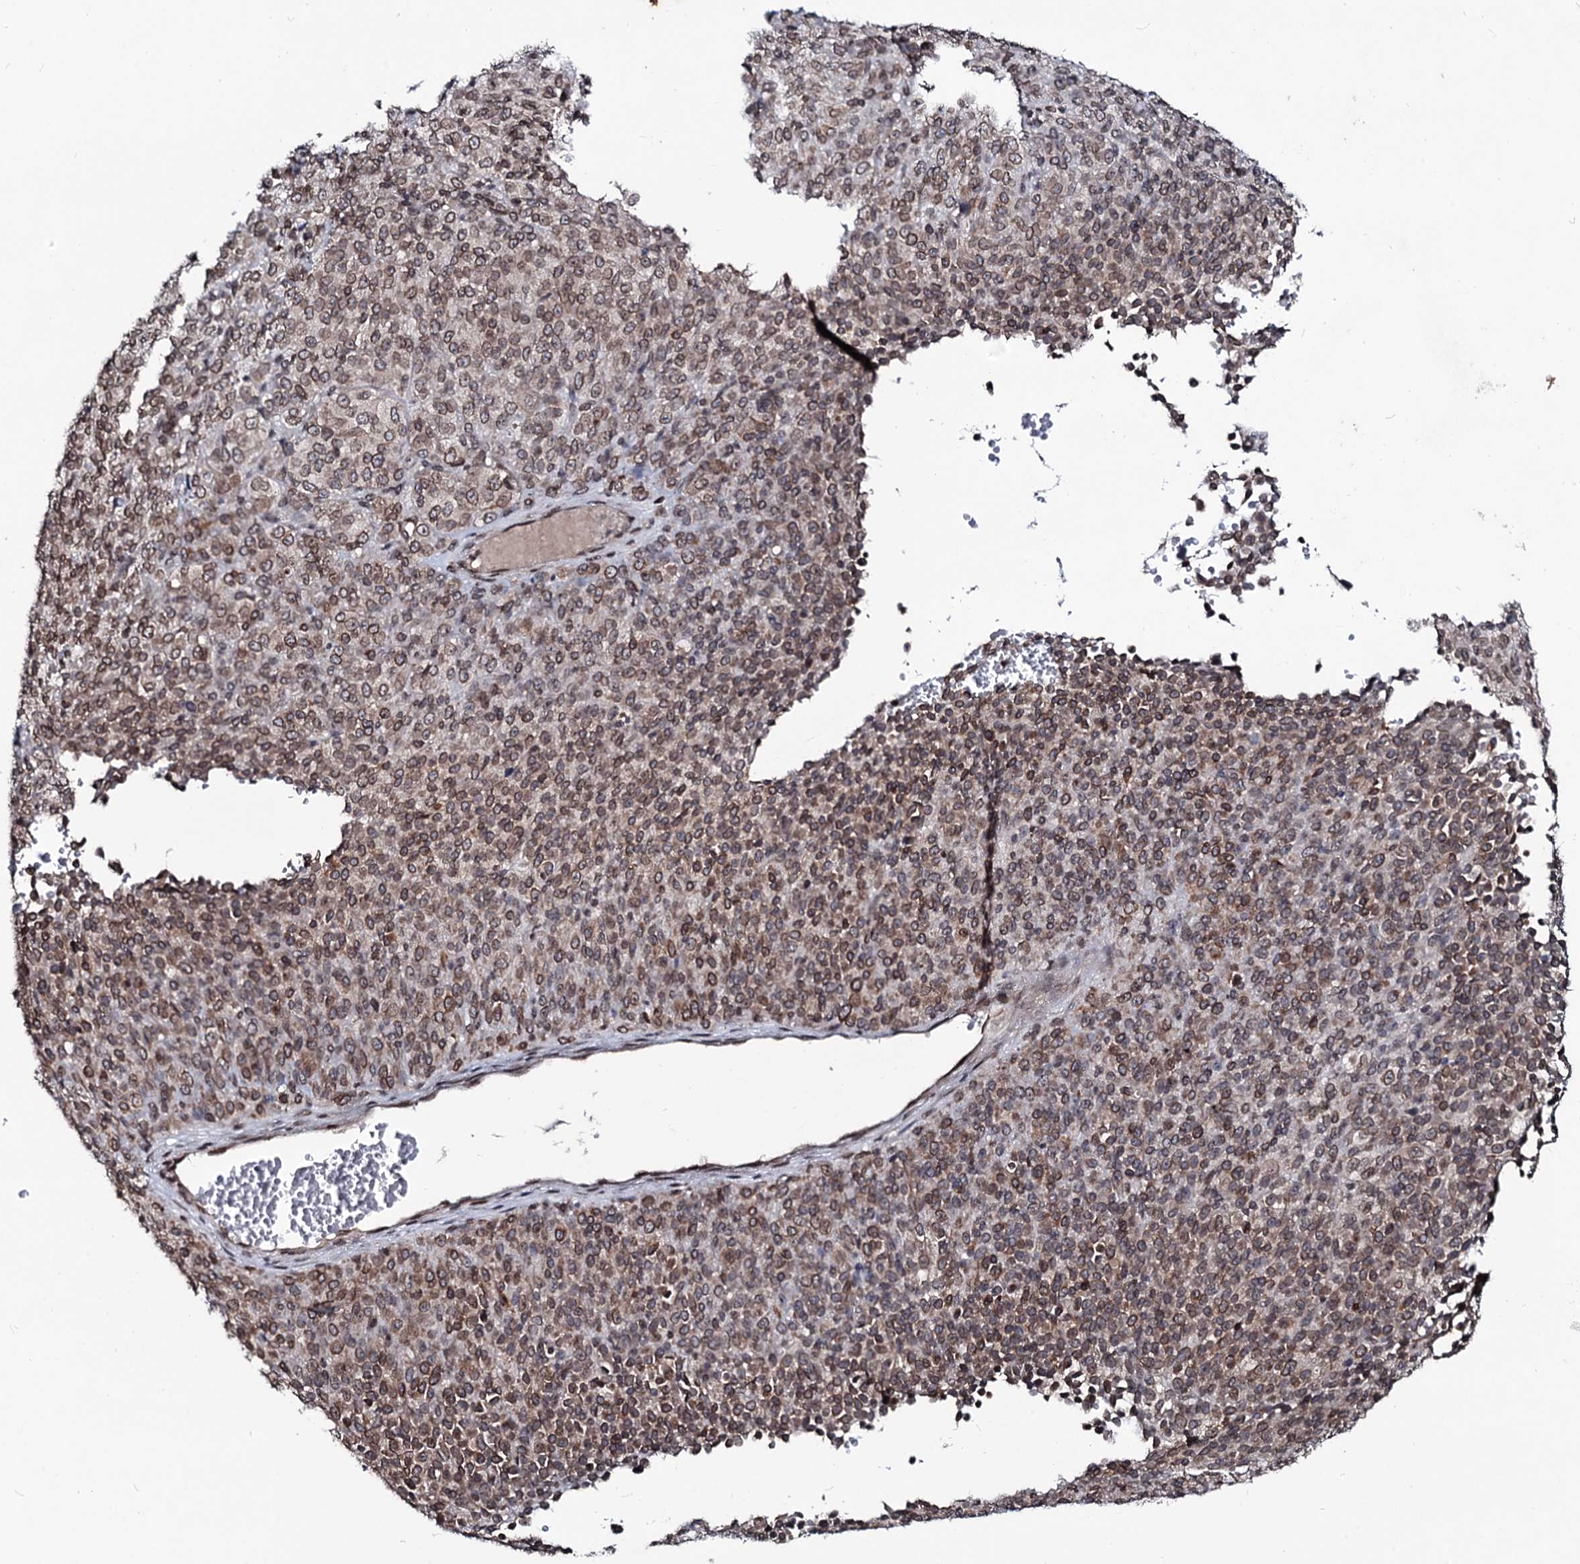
{"staining": {"intensity": "moderate", "quantity": ">75%", "location": "cytoplasmic/membranous,nuclear"}, "tissue": "melanoma", "cell_type": "Tumor cells", "image_type": "cancer", "snomed": [{"axis": "morphology", "description": "Malignant melanoma, Metastatic site"}, {"axis": "topography", "description": "Brain"}], "caption": "Brown immunohistochemical staining in malignant melanoma (metastatic site) demonstrates moderate cytoplasmic/membranous and nuclear expression in about >75% of tumor cells.", "gene": "RNF6", "patient": {"sex": "female", "age": 56}}